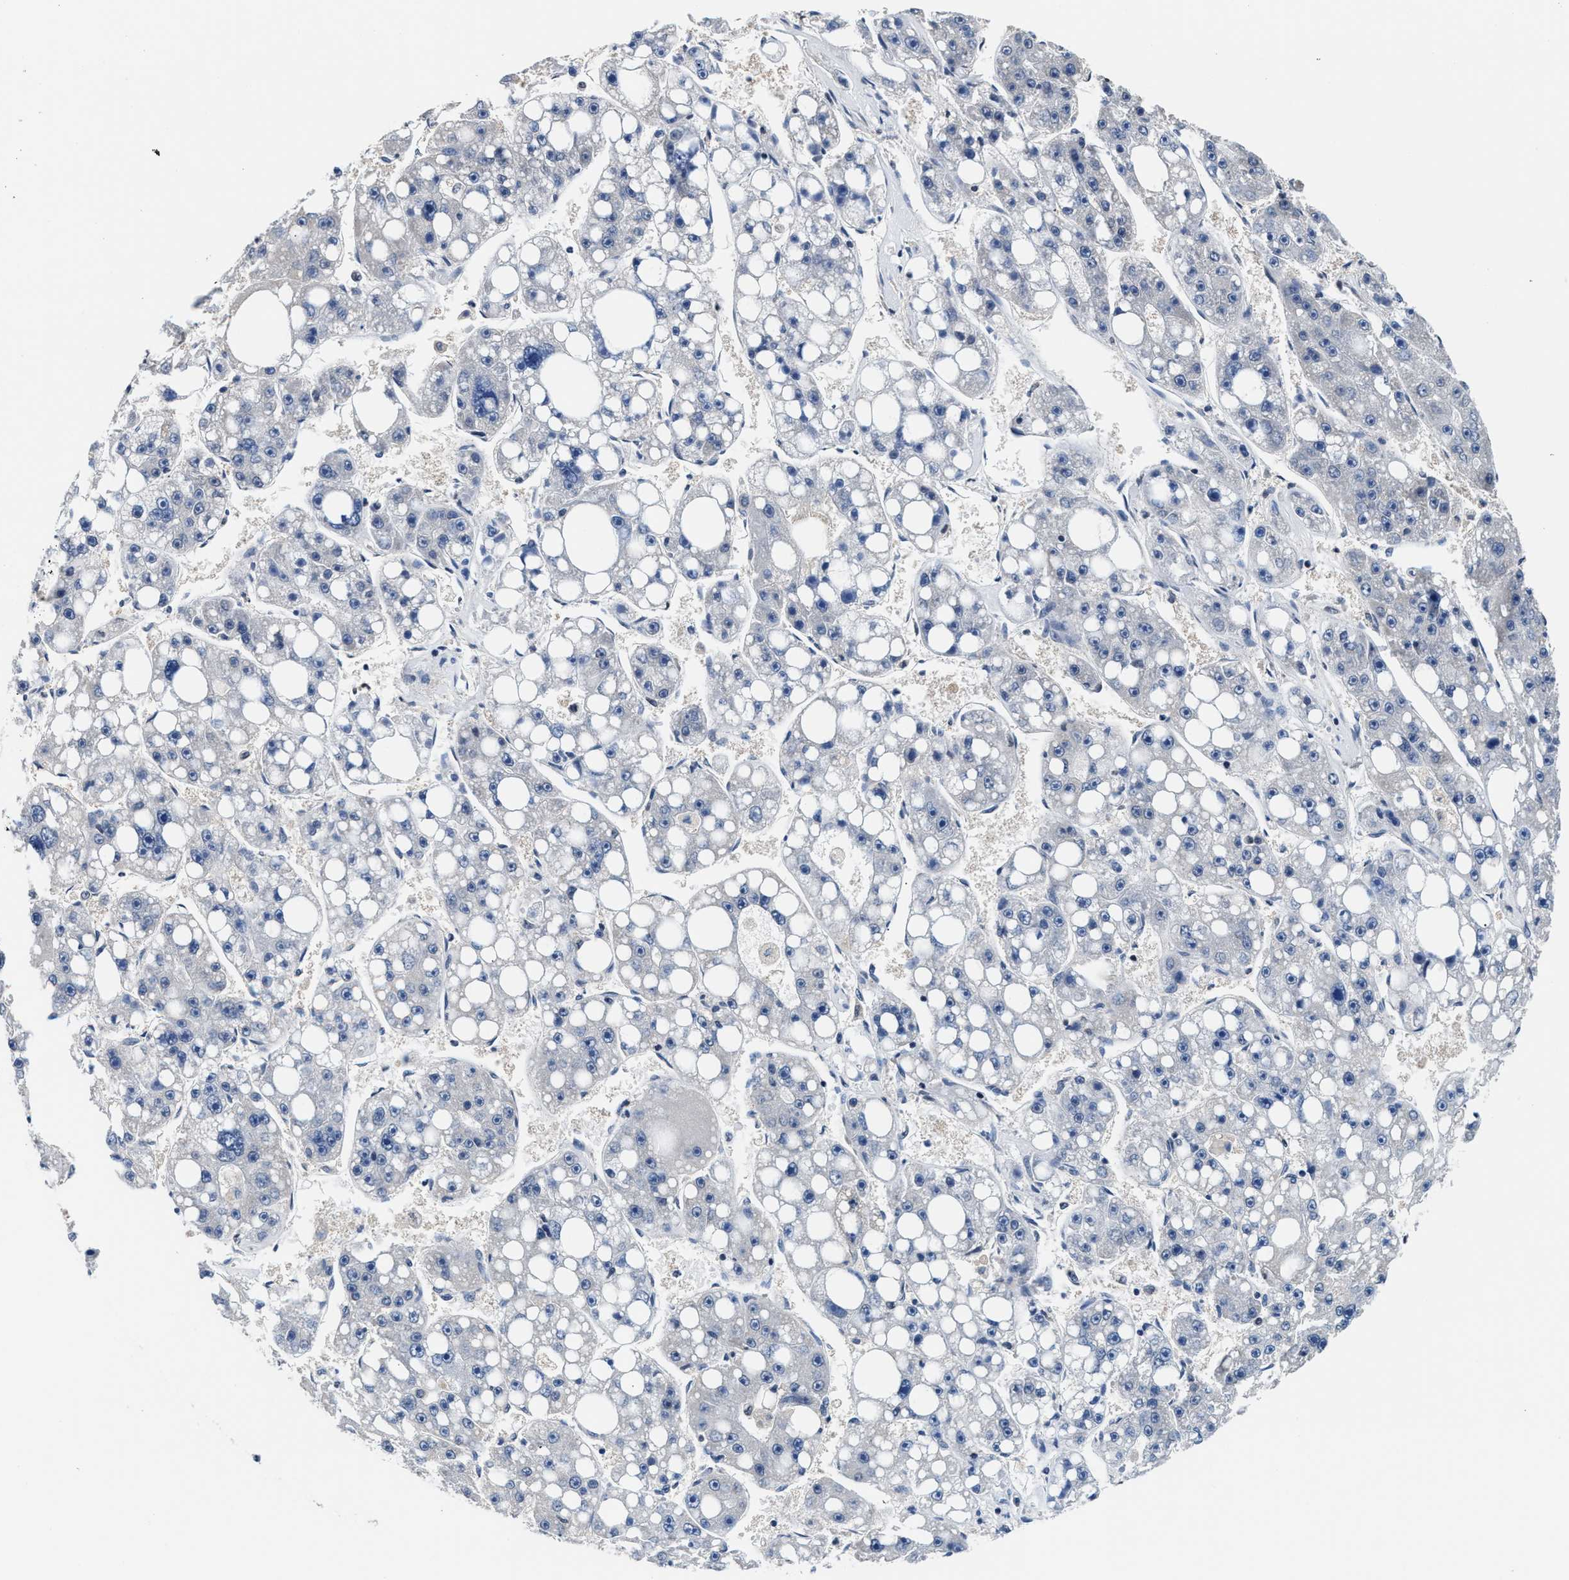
{"staining": {"intensity": "negative", "quantity": "none", "location": "none"}, "tissue": "liver cancer", "cell_type": "Tumor cells", "image_type": "cancer", "snomed": [{"axis": "morphology", "description": "Carcinoma, Hepatocellular, NOS"}, {"axis": "topography", "description": "Liver"}], "caption": "This is an immunohistochemistry photomicrograph of human liver cancer. There is no staining in tumor cells.", "gene": "MYH3", "patient": {"sex": "female", "age": 61}}